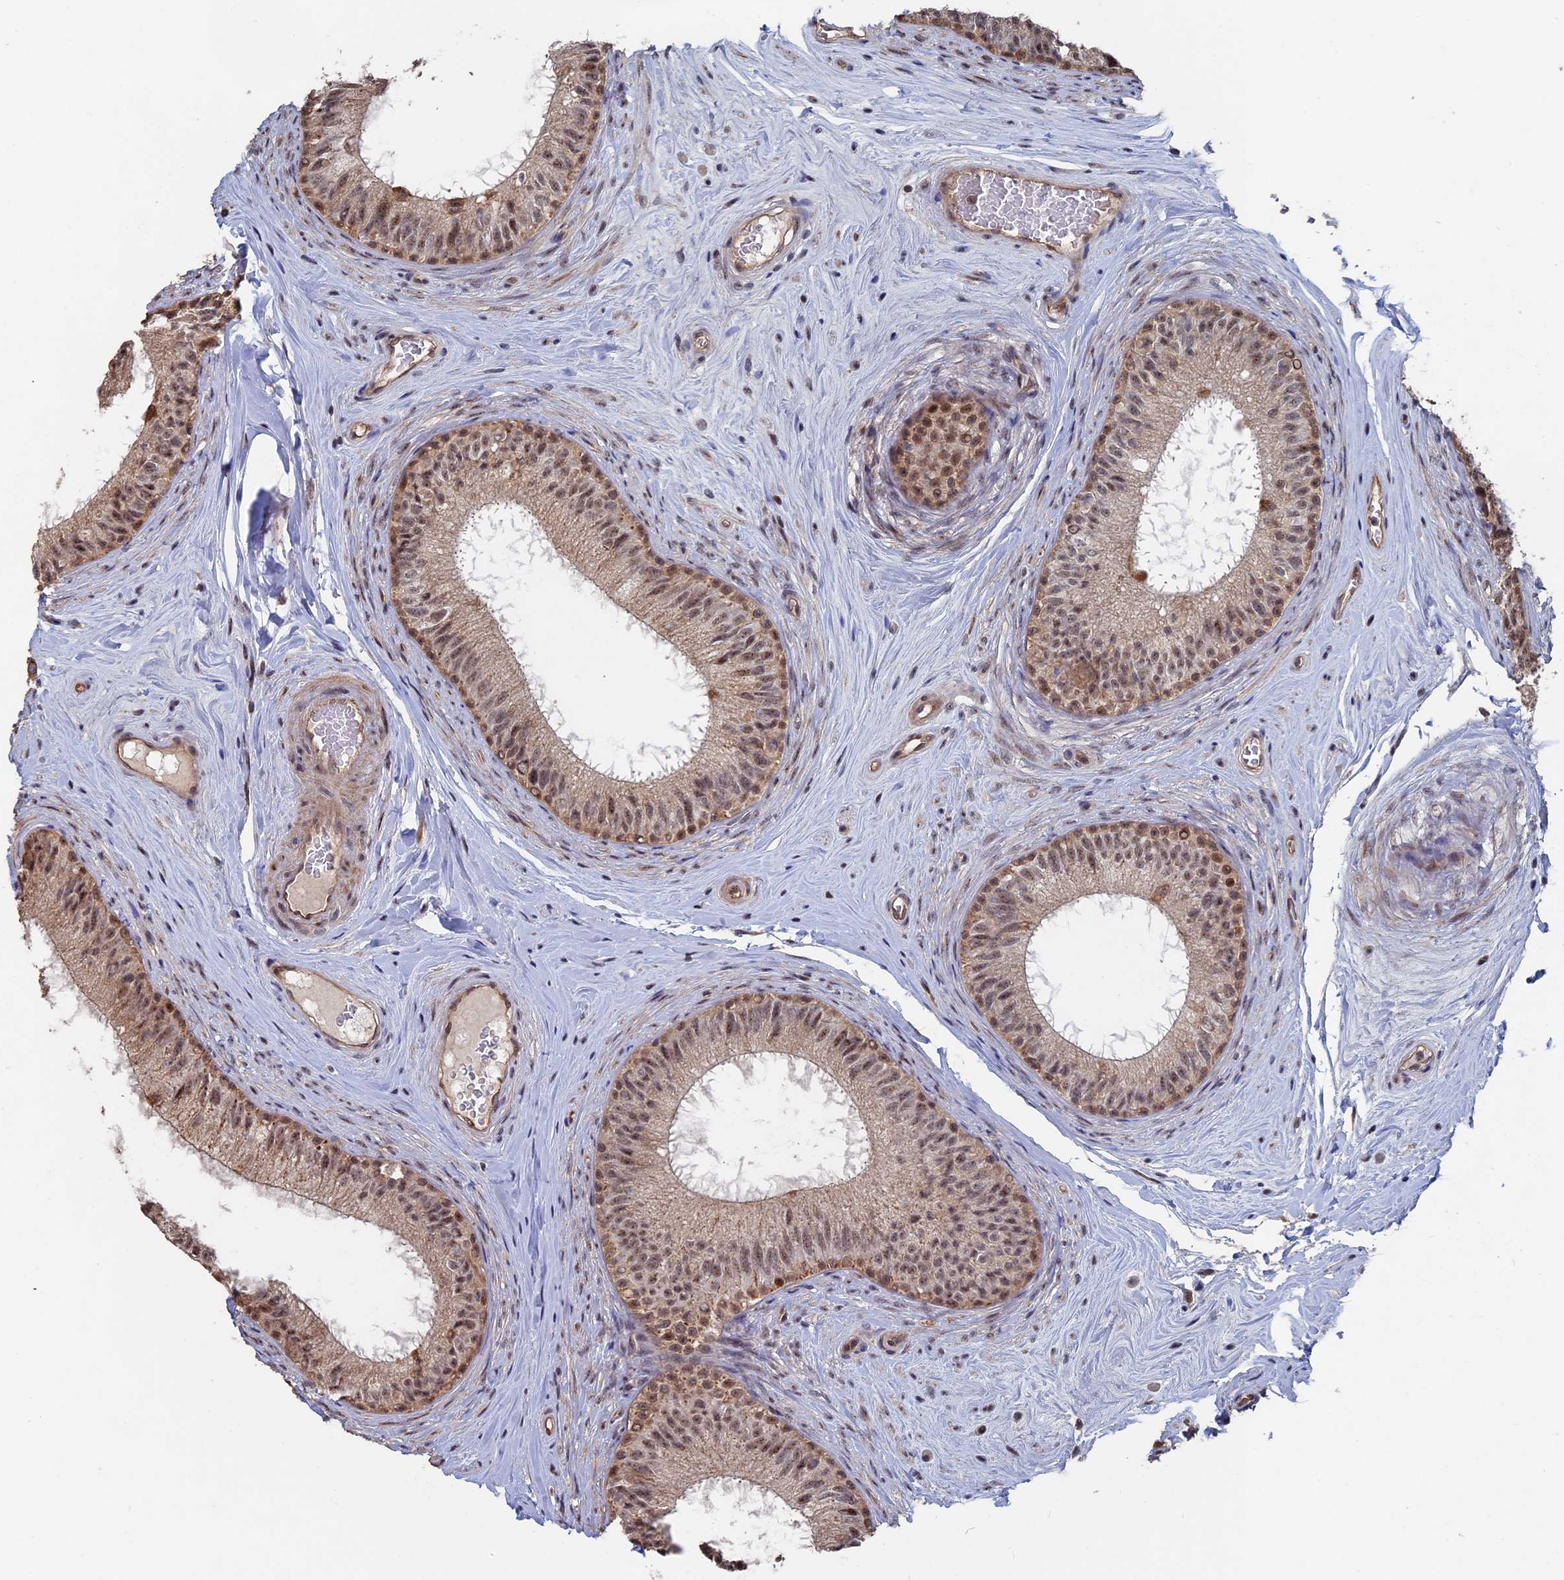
{"staining": {"intensity": "moderate", "quantity": ">75%", "location": "cytoplasmic/membranous,nuclear"}, "tissue": "epididymis", "cell_type": "Glandular cells", "image_type": "normal", "snomed": [{"axis": "morphology", "description": "Normal tissue, NOS"}, {"axis": "topography", "description": "Epididymis"}], "caption": "The immunohistochemical stain labels moderate cytoplasmic/membranous,nuclear staining in glandular cells of benign epididymis.", "gene": "KIAA1328", "patient": {"sex": "male", "age": 33}}